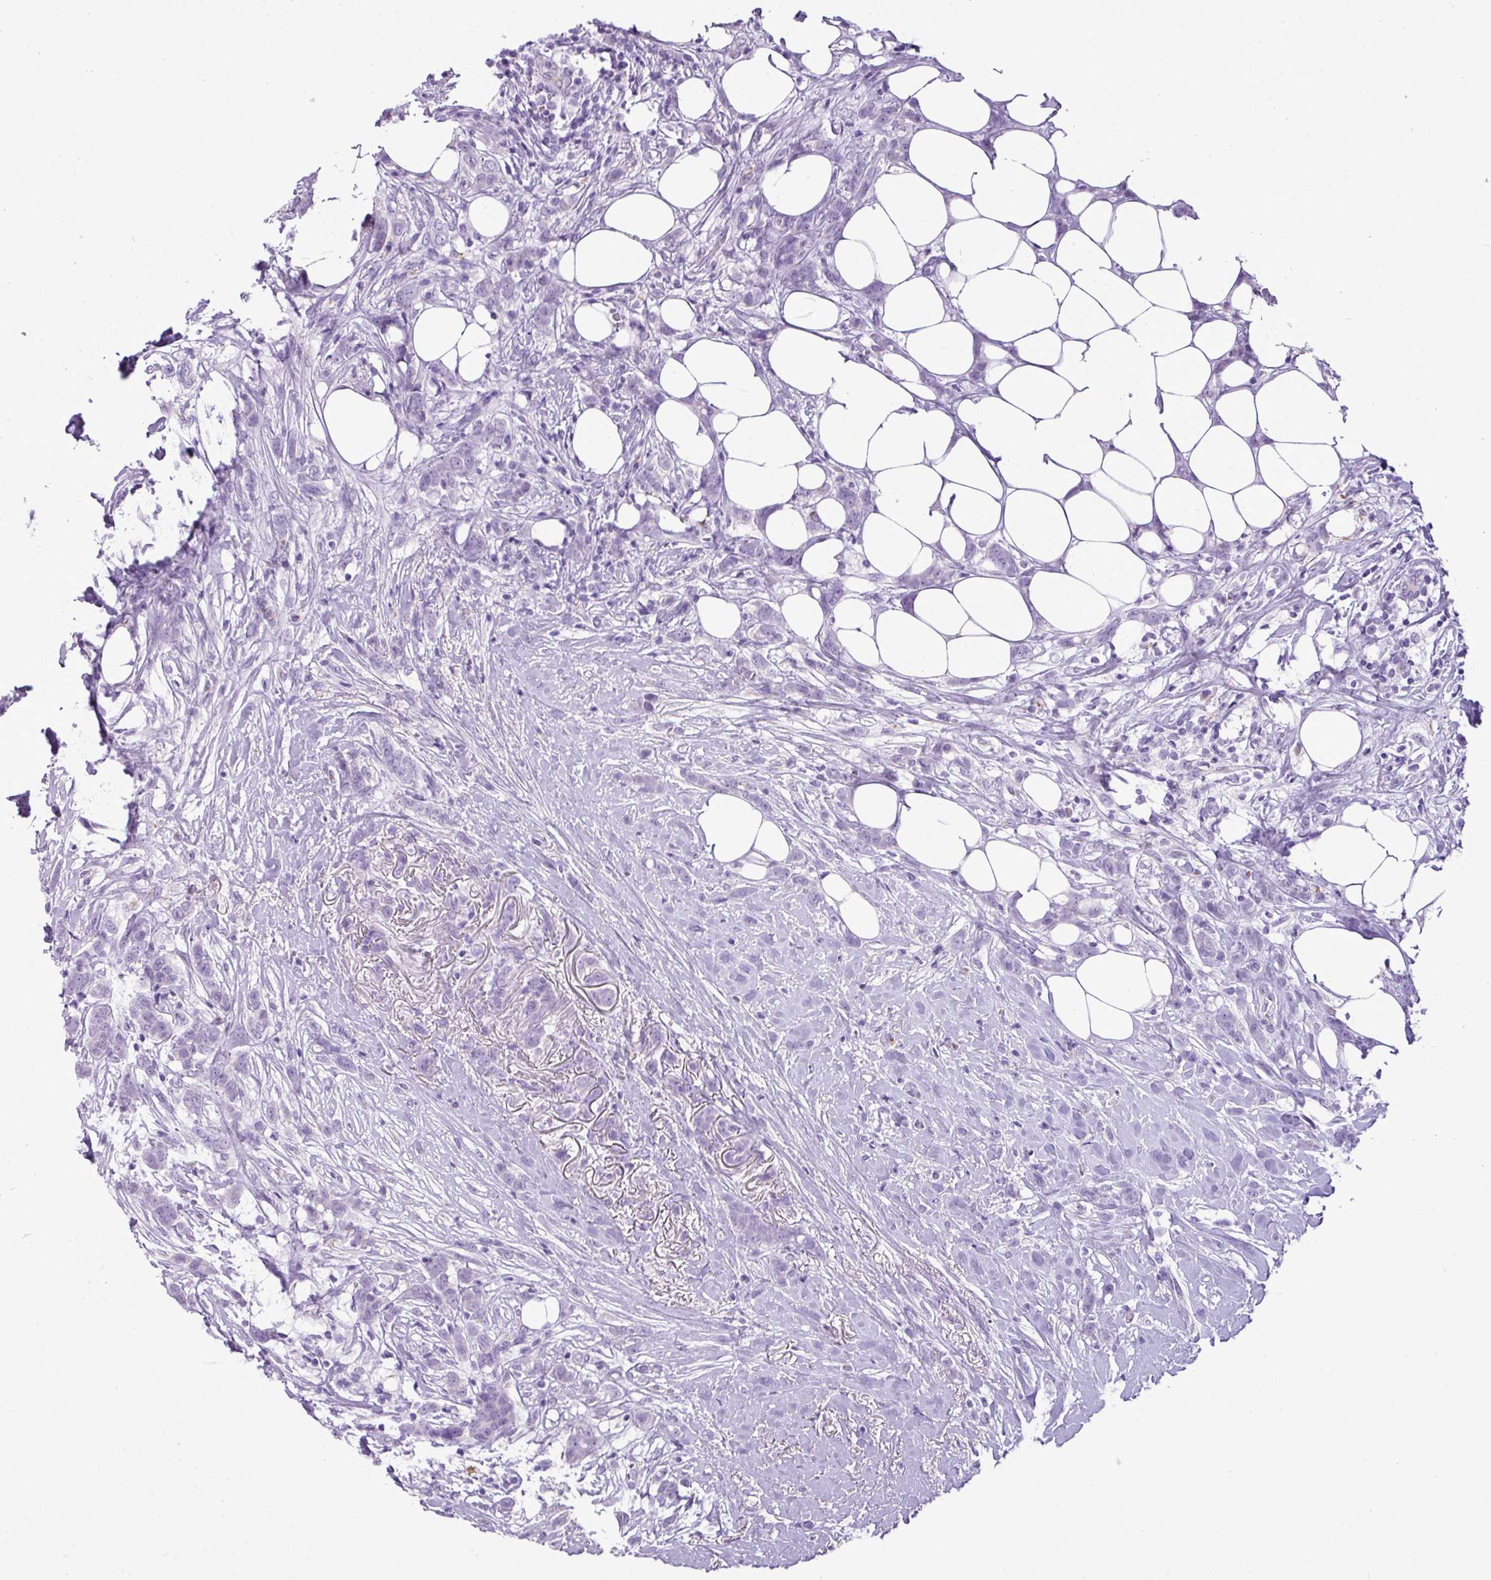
{"staining": {"intensity": "negative", "quantity": "none", "location": "none"}, "tissue": "breast cancer", "cell_type": "Tumor cells", "image_type": "cancer", "snomed": [{"axis": "morphology", "description": "Duct carcinoma"}, {"axis": "topography", "description": "Breast"}], "caption": "The histopathology image reveals no significant positivity in tumor cells of breast infiltrating ductal carcinoma.", "gene": "FAM43A", "patient": {"sex": "female", "age": 80}}